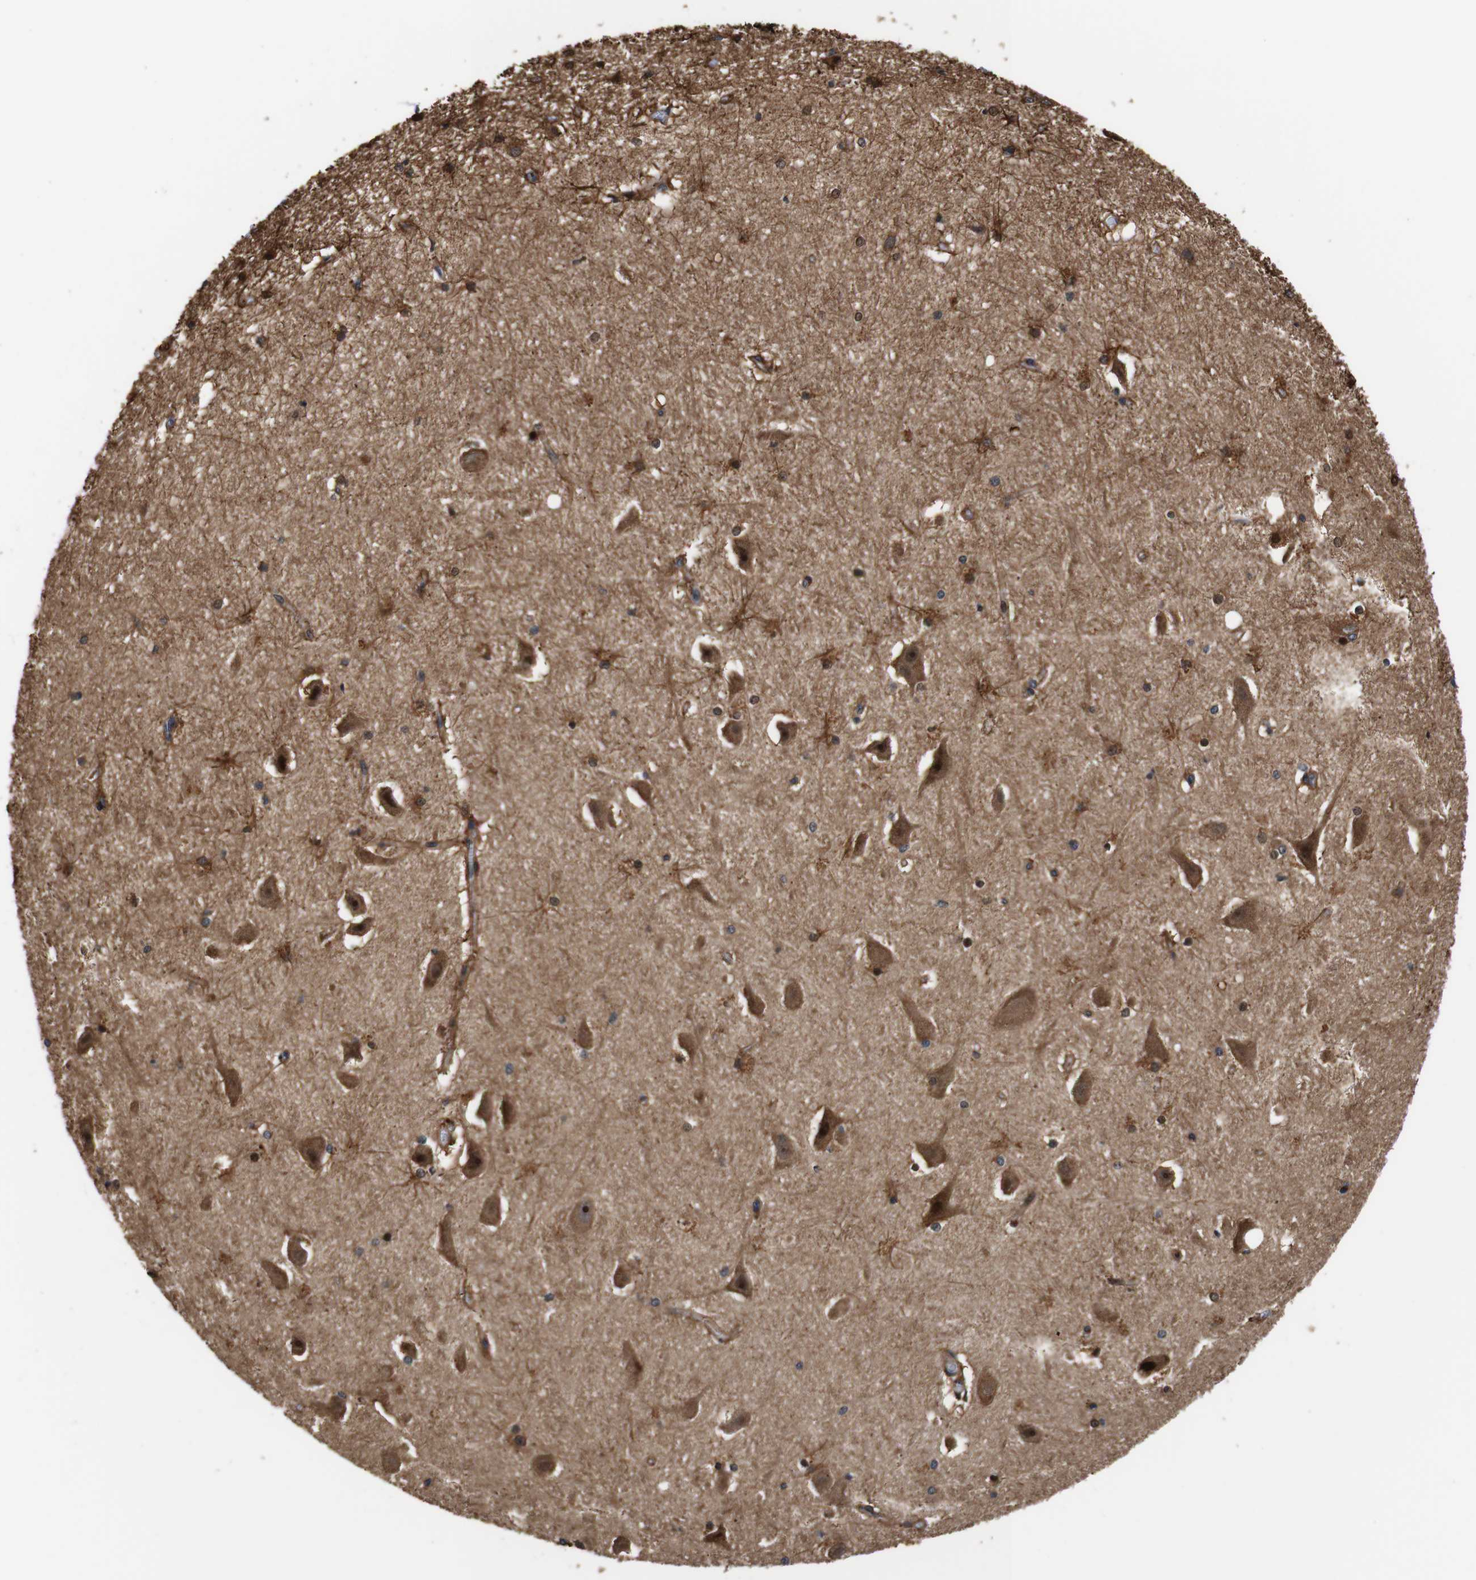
{"staining": {"intensity": "strong", "quantity": ">75%", "location": "nuclear"}, "tissue": "hippocampus", "cell_type": "Glial cells", "image_type": "normal", "snomed": [{"axis": "morphology", "description": "Normal tissue, NOS"}, {"axis": "topography", "description": "Hippocampus"}], "caption": "Immunohistochemistry (IHC) micrograph of benign hippocampus stained for a protein (brown), which demonstrates high levels of strong nuclear staining in approximately >75% of glial cells.", "gene": "LRP4", "patient": {"sex": "female", "age": 19}}